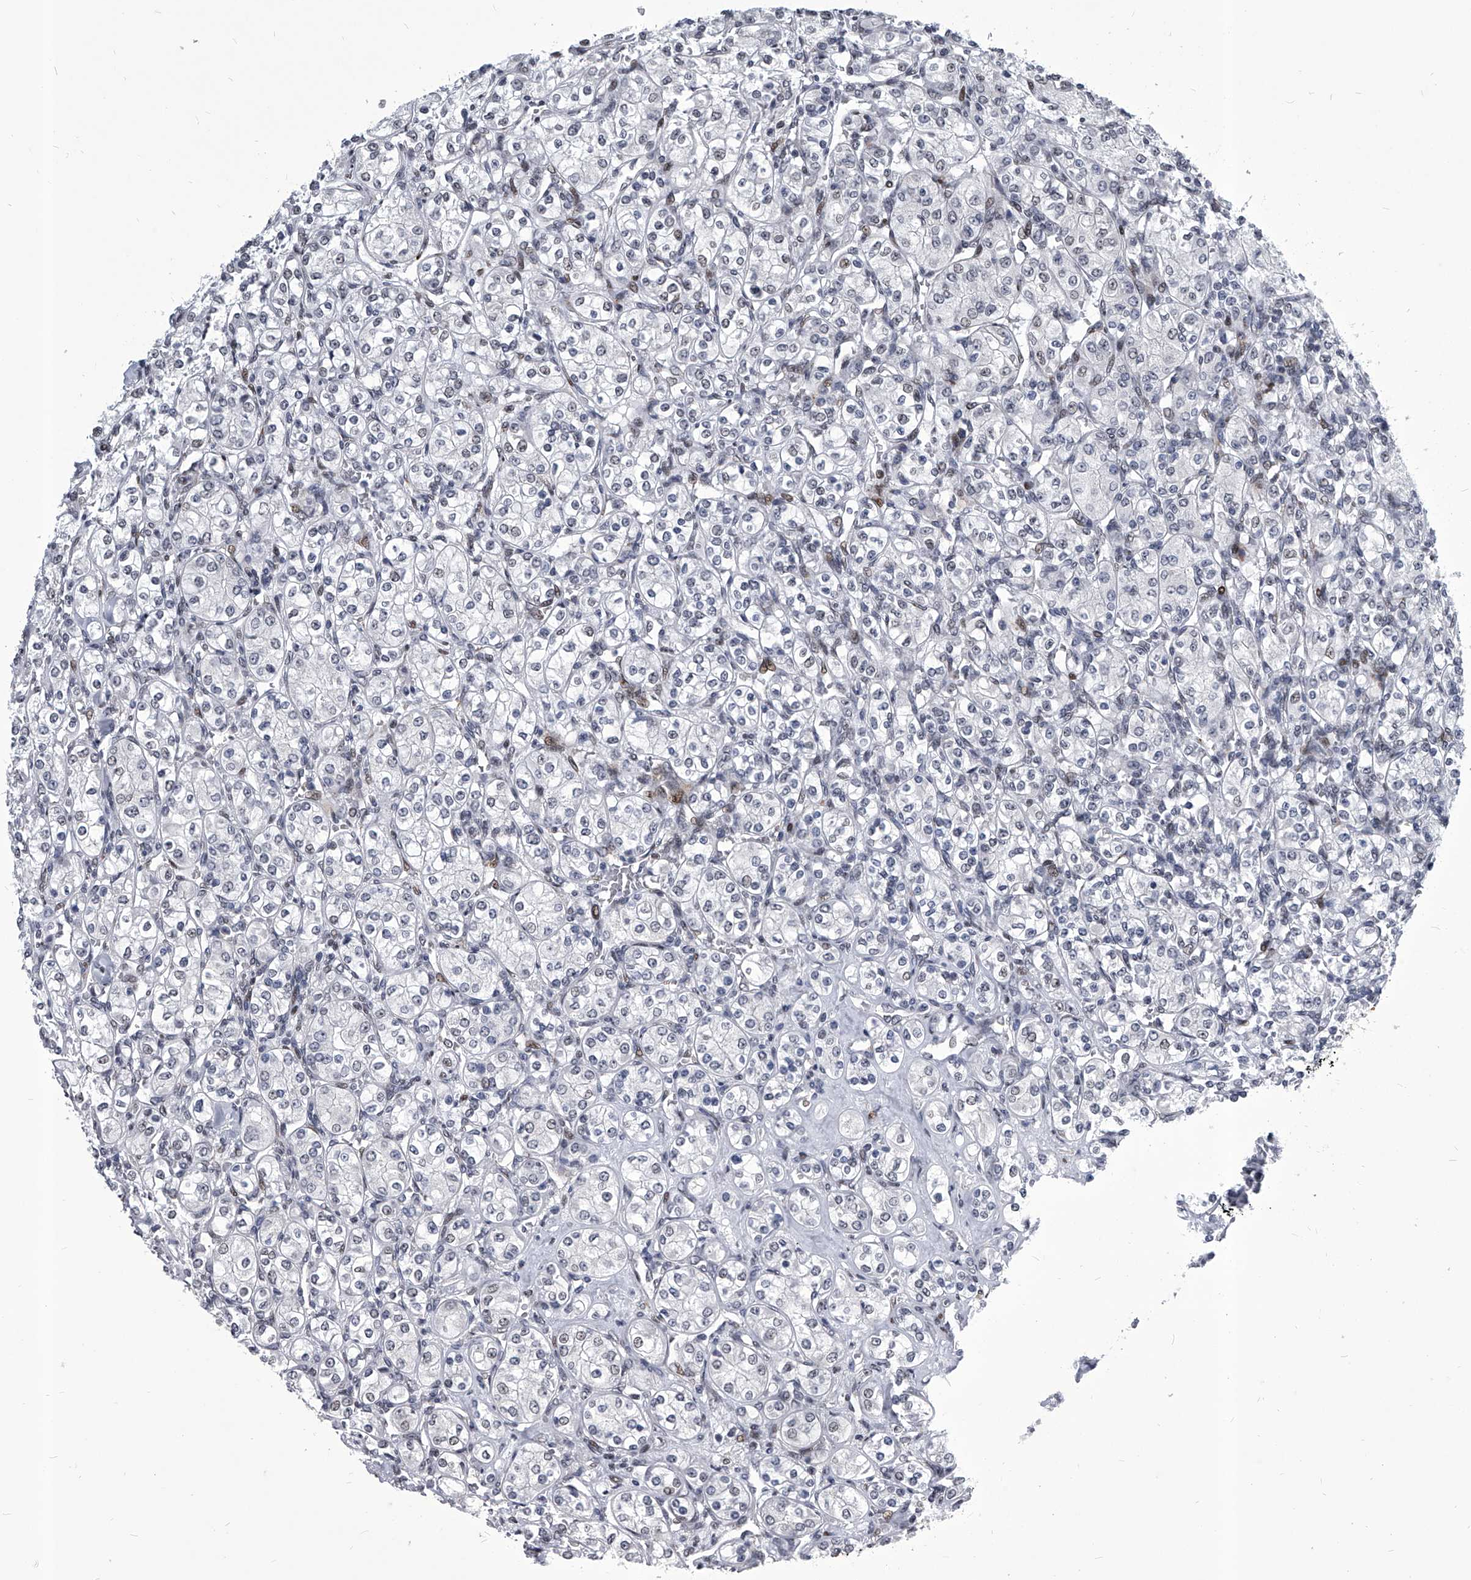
{"staining": {"intensity": "negative", "quantity": "none", "location": "none"}, "tissue": "renal cancer", "cell_type": "Tumor cells", "image_type": "cancer", "snomed": [{"axis": "morphology", "description": "Adenocarcinoma, NOS"}, {"axis": "topography", "description": "Kidney"}], "caption": "Adenocarcinoma (renal) was stained to show a protein in brown. There is no significant expression in tumor cells.", "gene": "CMTR1", "patient": {"sex": "male", "age": 77}}